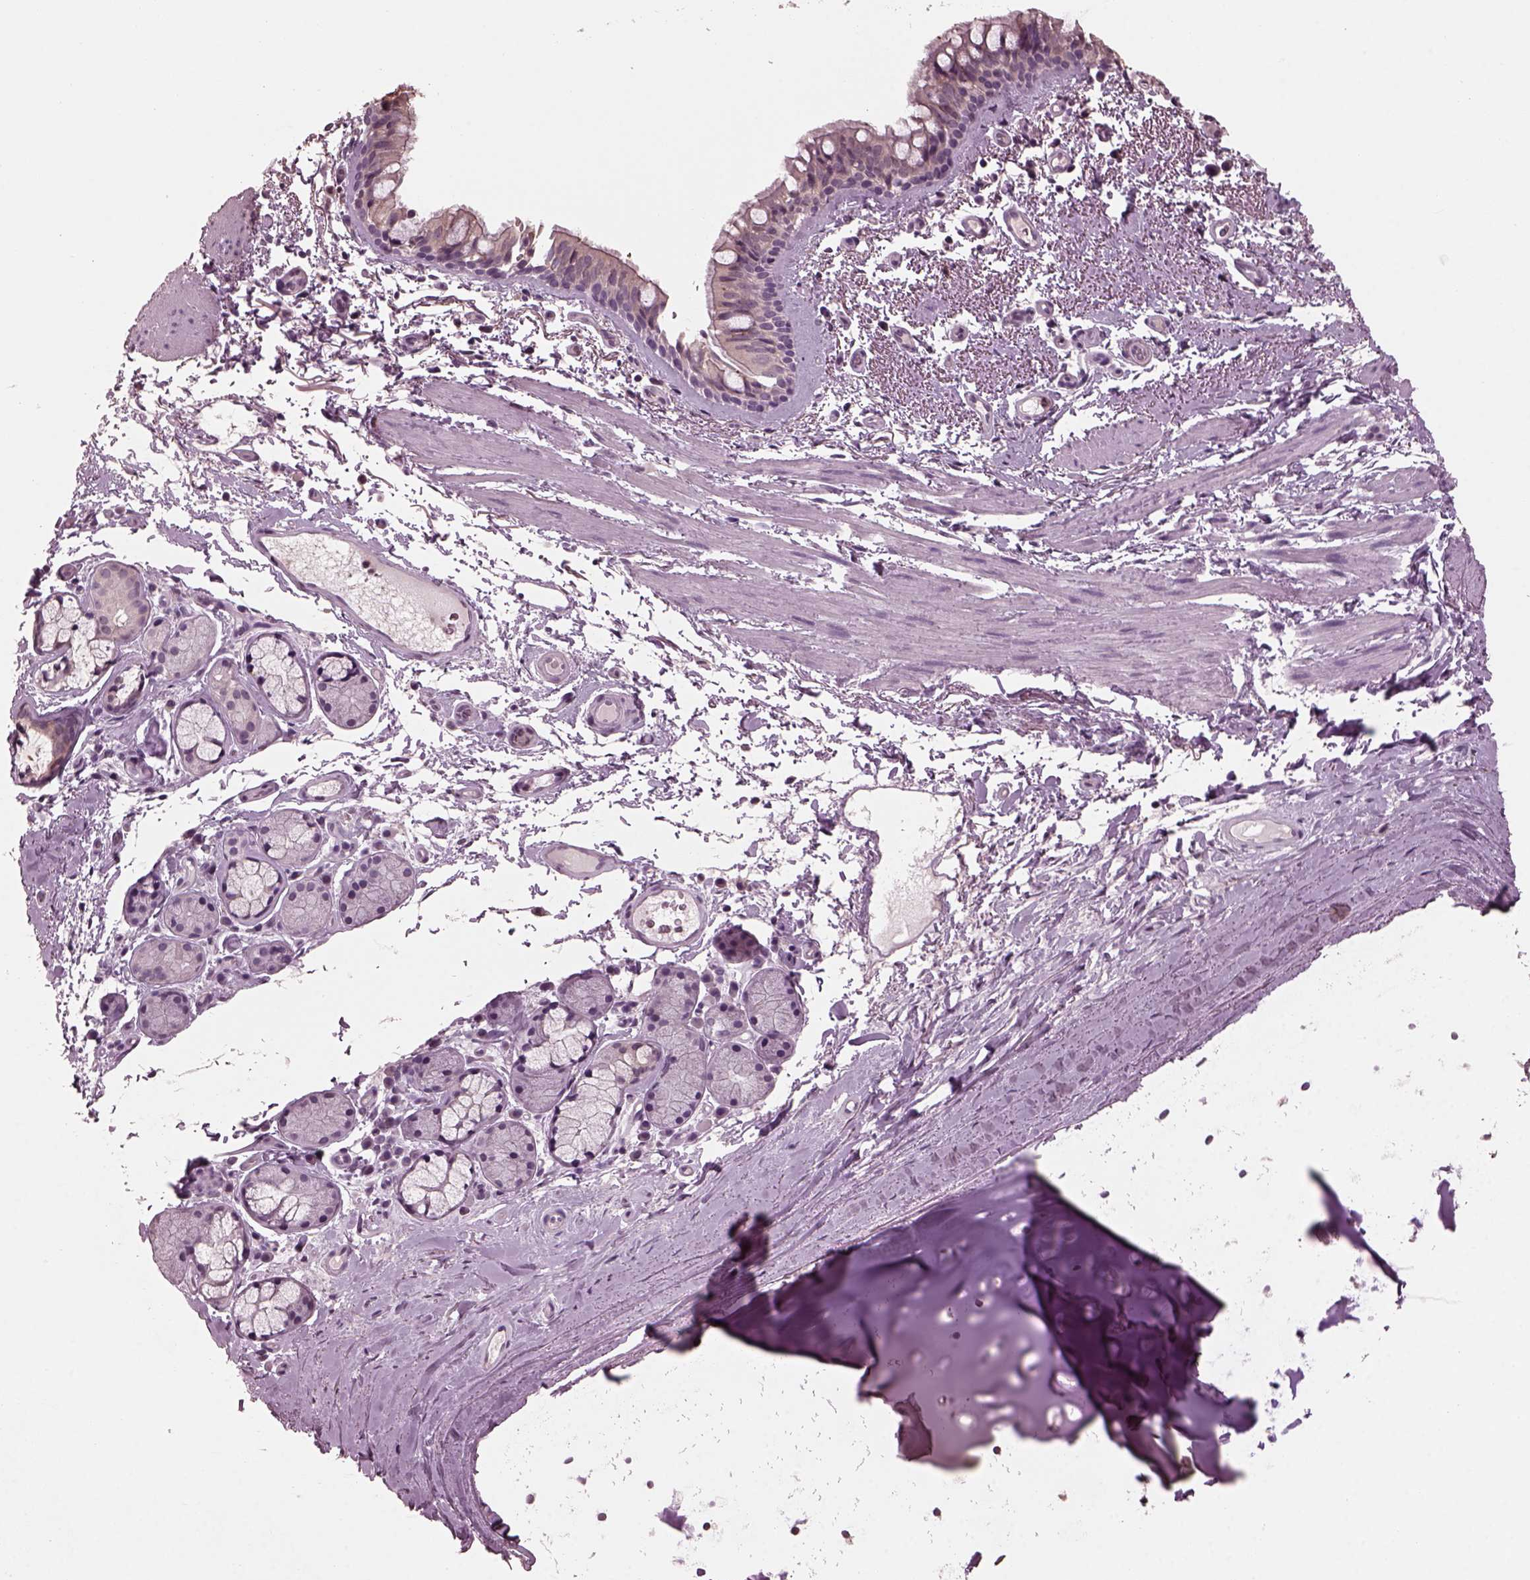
{"staining": {"intensity": "negative", "quantity": "none", "location": "none"}, "tissue": "bronchus", "cell_type": "Respiratory epithelial cells", "image_type": "normal", "snomed": [{"axis": "morphology", "description": "Normal tissue, NOS"}, {"axis": "topography", "description": "Bronchus"}], "caption": "Protein analysis of unremarkable bronchus reveals no significant positivity in respiratory epithelial cells. (DAB immunohistochemistry visualized using brightfield microscopy, high magnification).", "gene": "TSKS", "patient": {"sex": "female", "age": 64}}